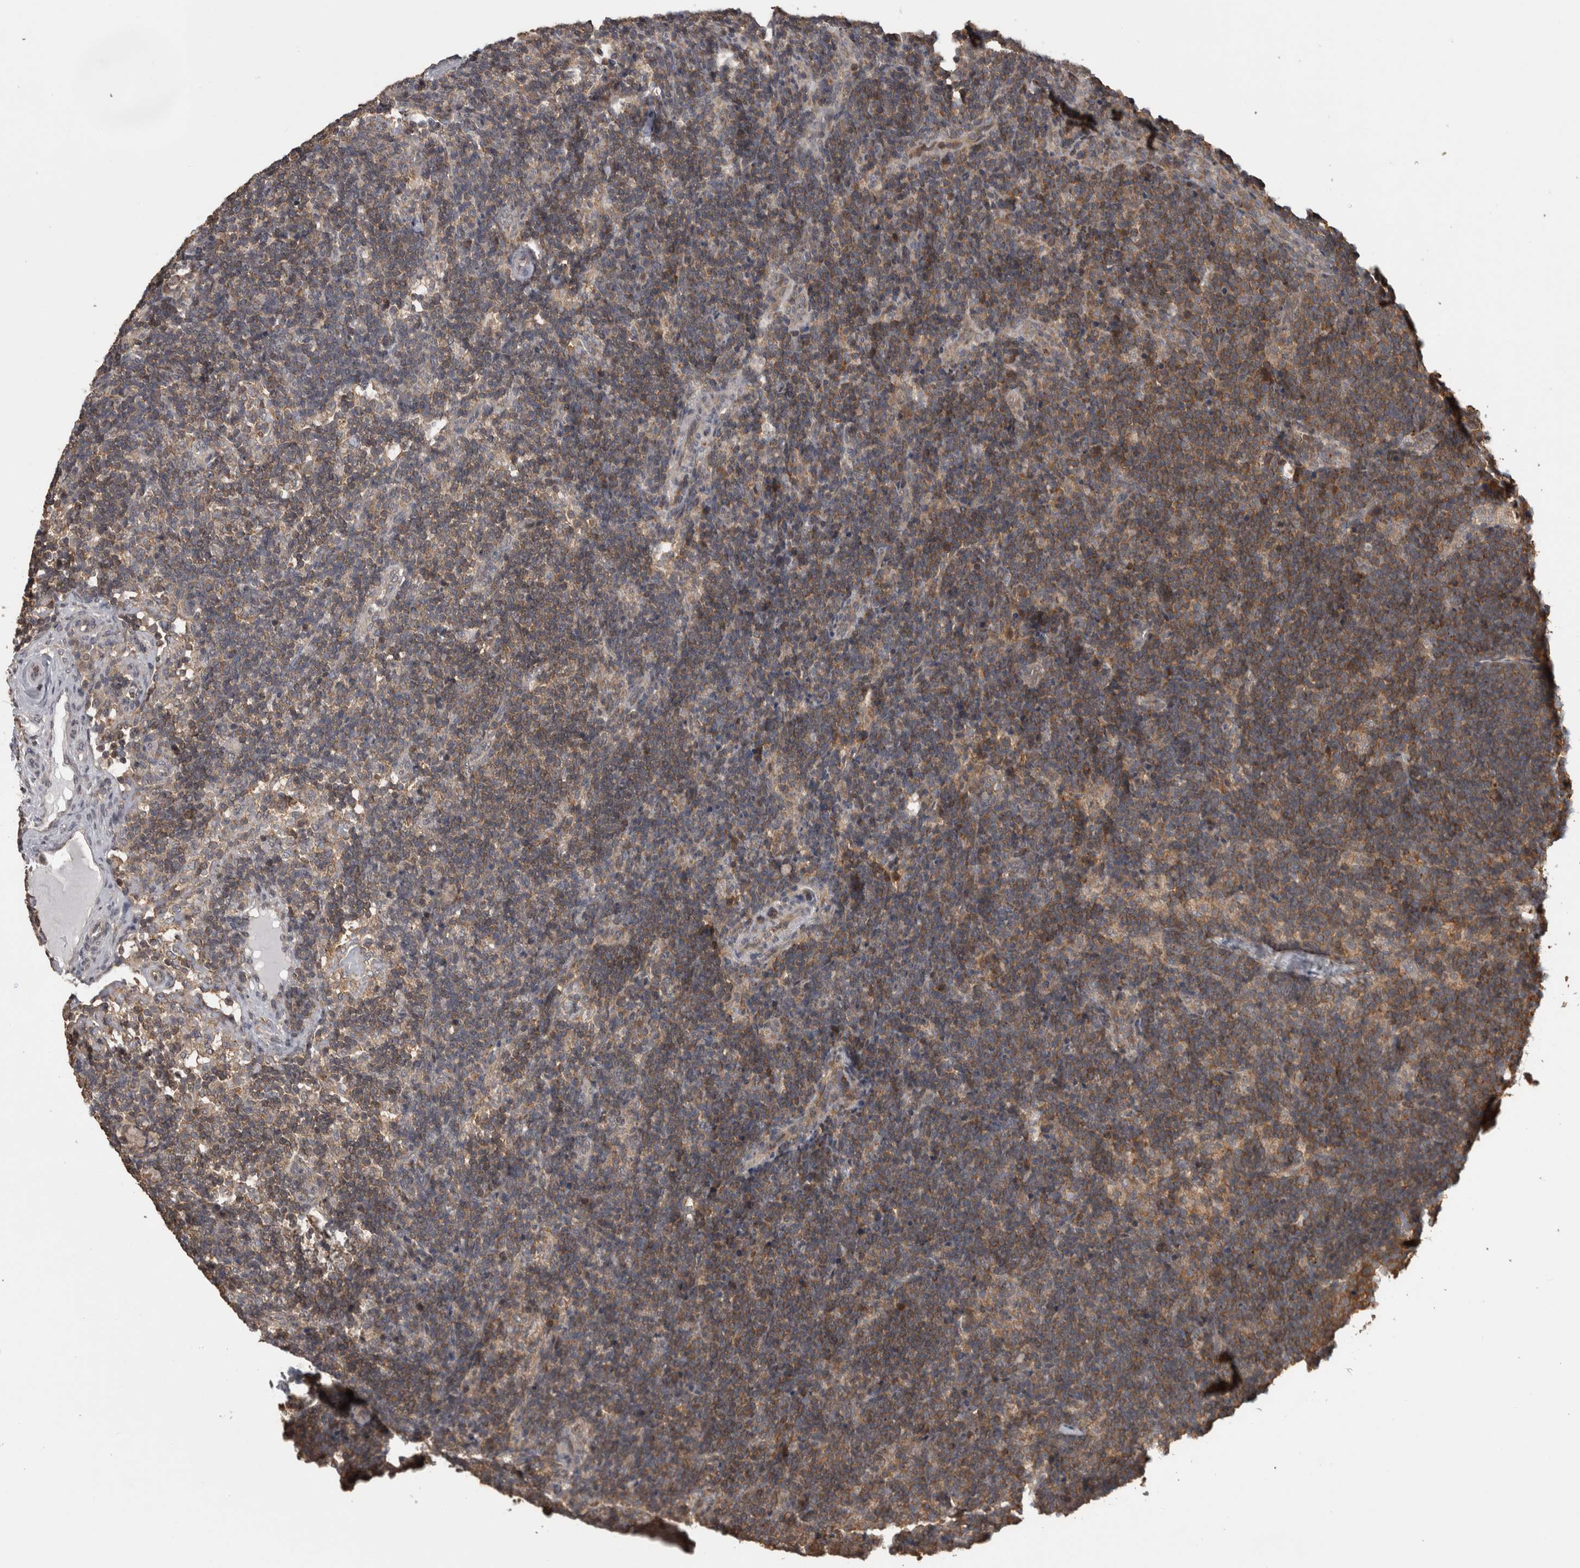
{"staining": {"intensity": "moderate", "quantity": ">75%", "location": "cytoplasmic/membranous"}, "tissue": "lymph node", "cell_type": "Germinal center cells", "image_type": "normal", "snomed": [{"axis": "morphology", "description": "Normal tissue, NOS"}, {"axis": "topography", "description": "Lymph node"}], "caption": "Germinal center cells reveal medium levels of moderate cytoplasmic/membranous staining in about >75% of cells in benign human lymph node. The protein is shown in brown color, while the nuclei are stained blue.", "gene": "ATXN2", "patient": {"sex": "female", "age": 22}}